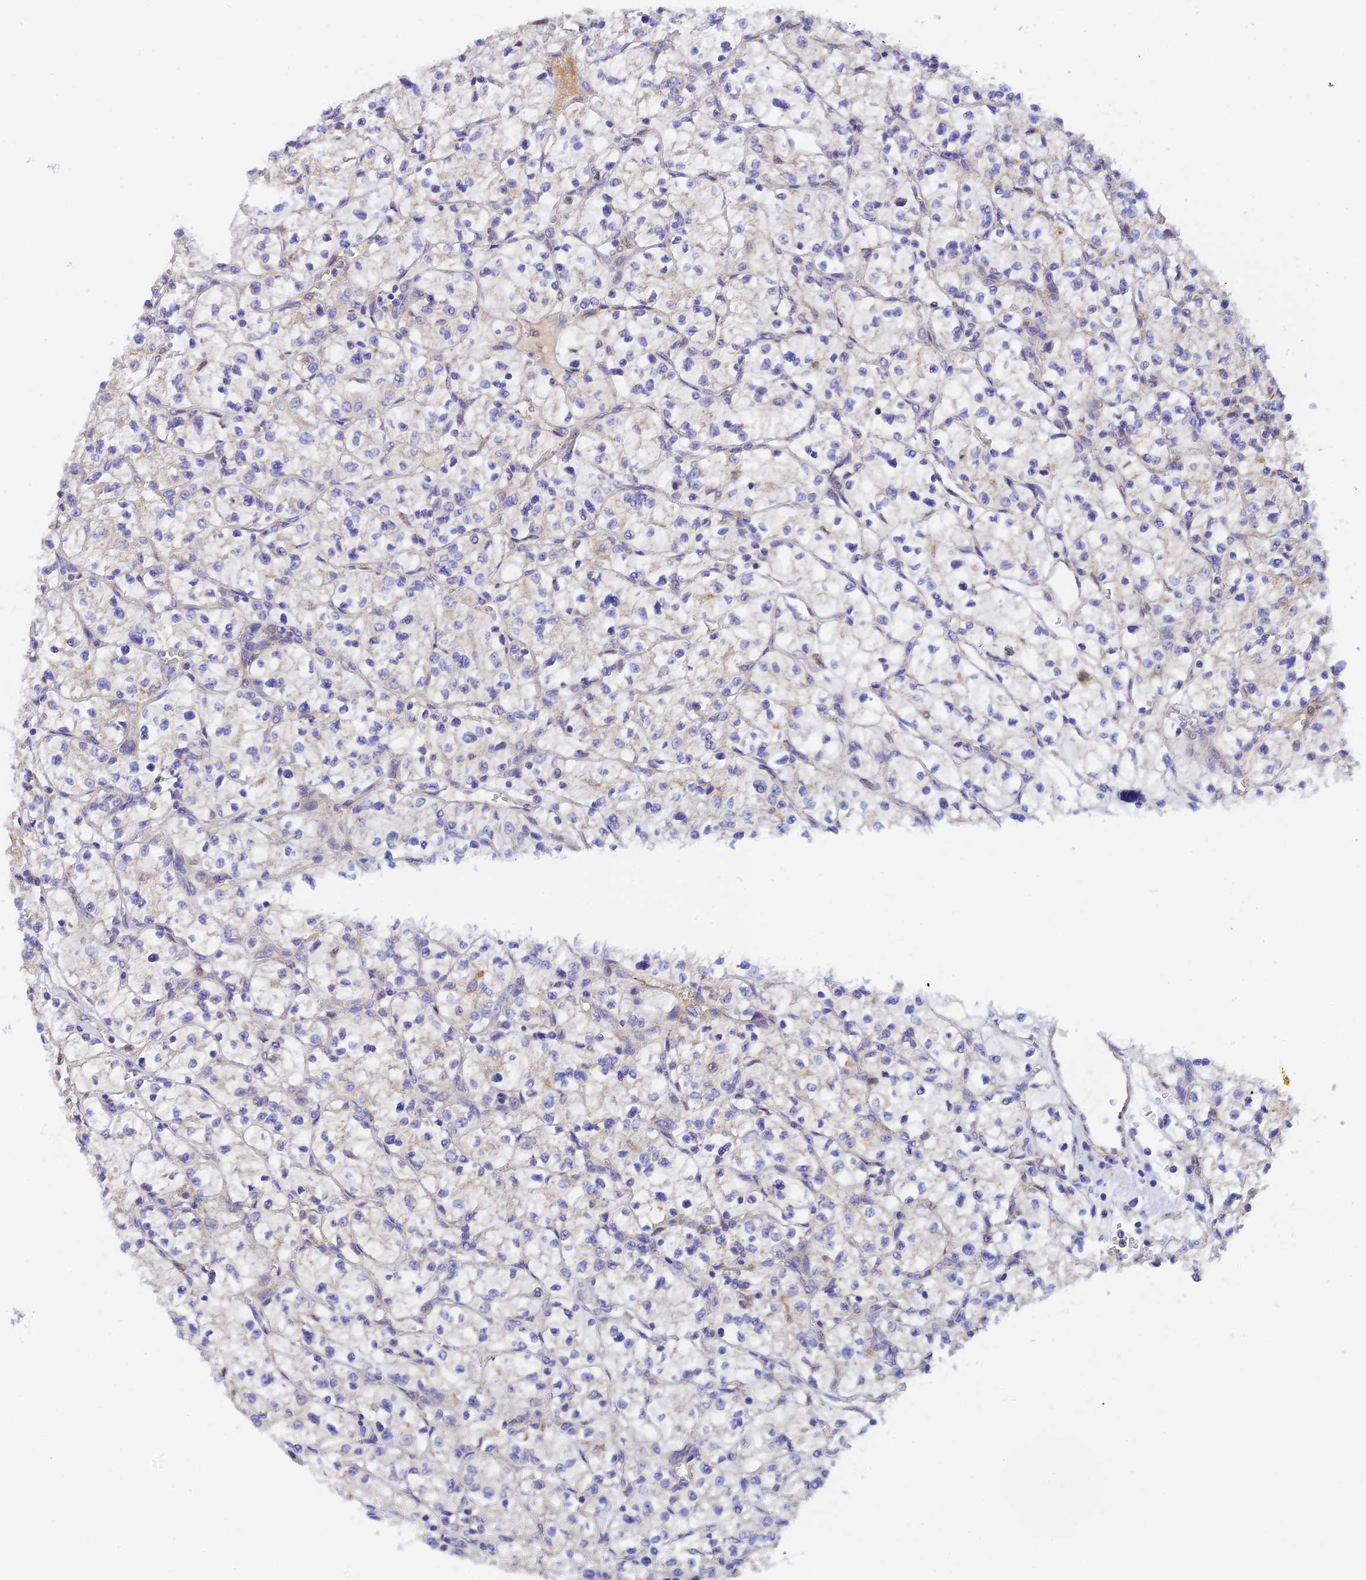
{"staining": {"intensity": "negative", "quantity": "none", "location": "none"}, "tissue": "renal cancer", "cell_type": "Tumor cells", "image_type": "cancer", "snomed": [{"axis": "morphology", "description": "Adenocarcinoma, NOS"}, {"axis": "topography", "description": "Kidney"}], "caption": "Adenocarcinoma (renal) stained for a protein using immunohistochemistry (IHC) demonstrates no expression tumor cells.", "gene": "RANBP6", "patient": {"sex": "female", "age": 64}}